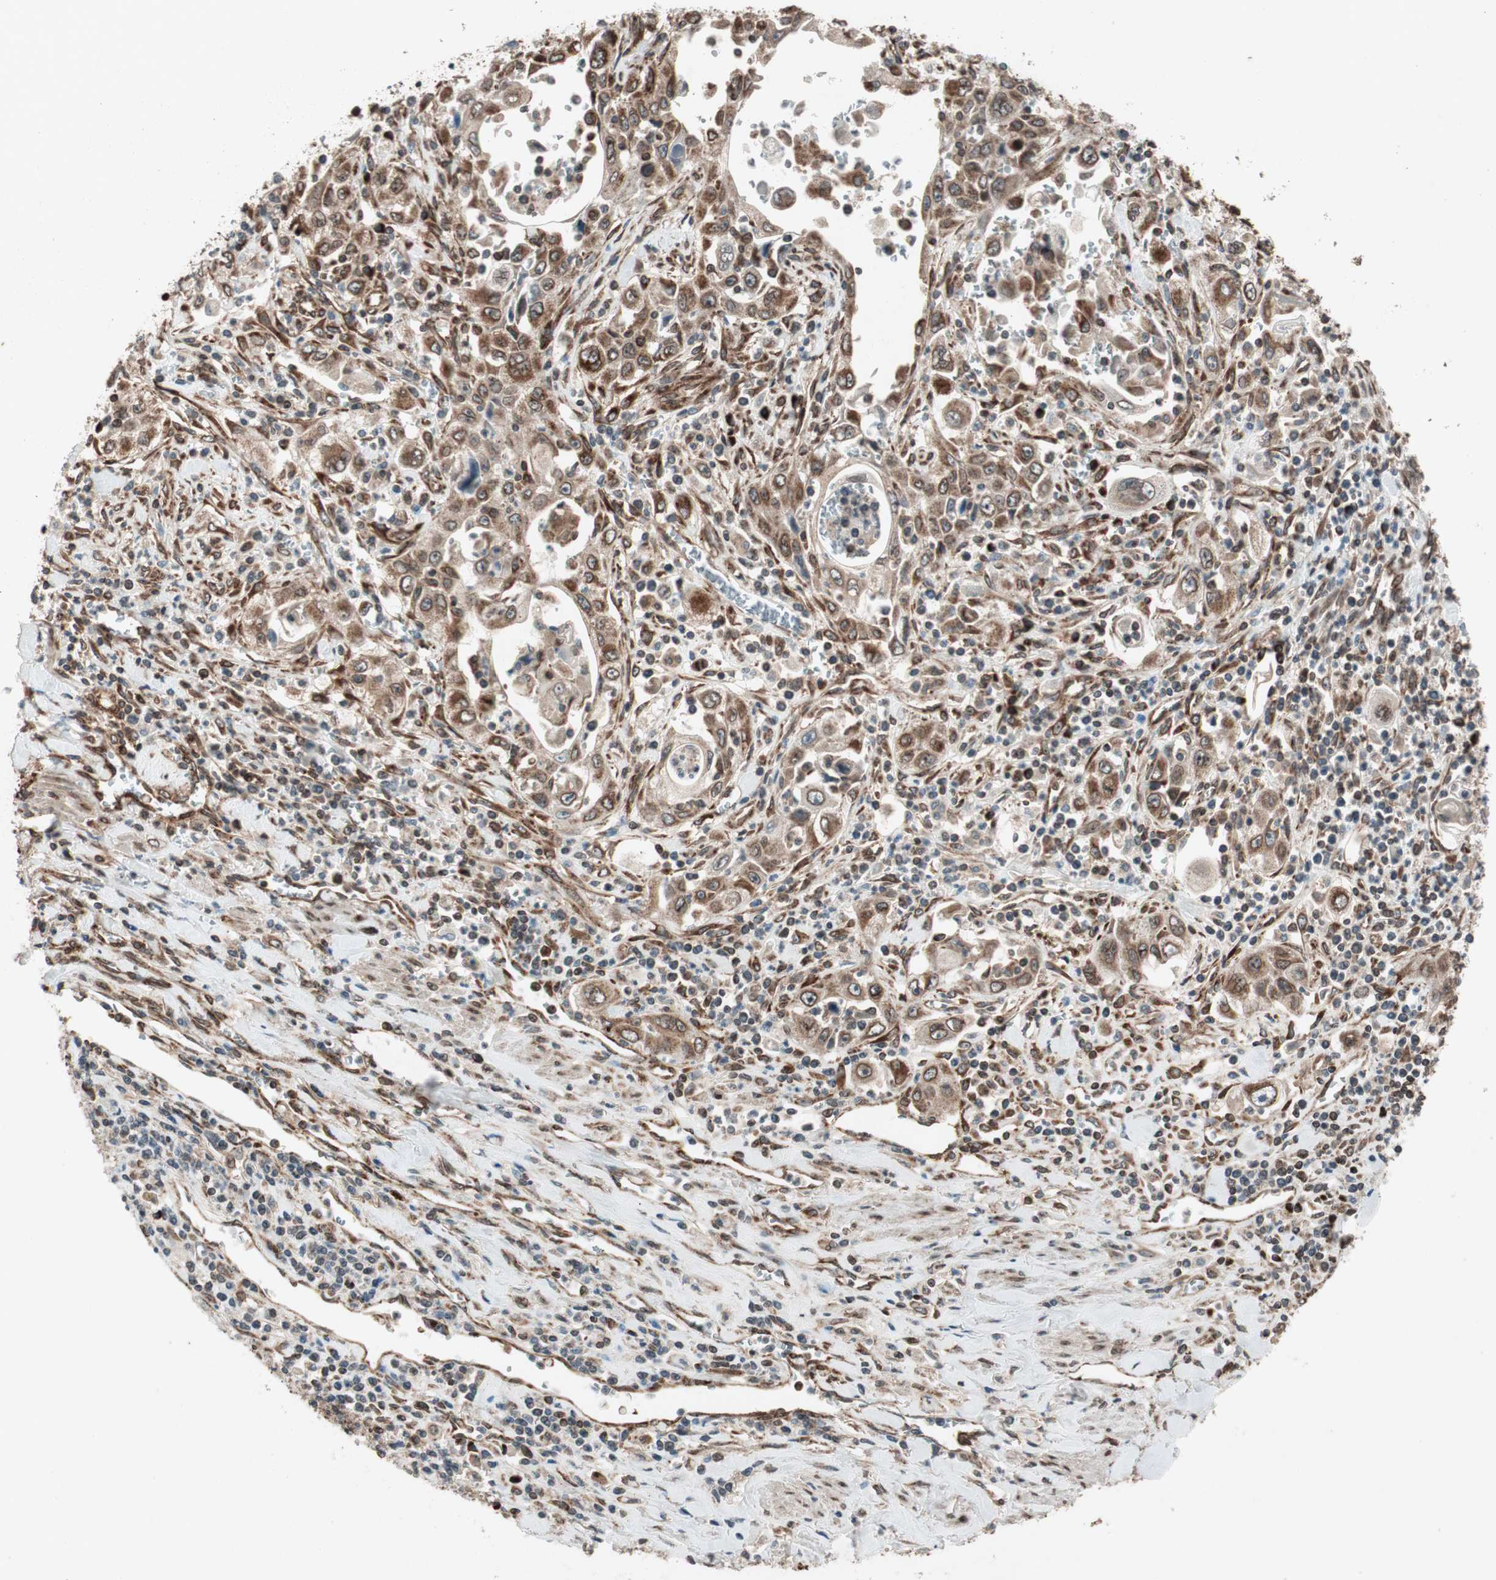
{"staining": {"intensity": "strong", "quantity": ">75%", "location": "cytoplasmic/membranous,nuclear"}, "tissue": "pancreatic cancer", "cell_type": "Tumor cells", "image_type": "cancer", "snomed": [{"axis": "morphology", "description": "Adenocarcinoma, NOS"}, {"axis": "topography", "description": "Pancreas"}], "caption": "High-power microscopy captured an immunohistochemistry (IHC) histopathology image of pancreatic adenocarcinoma, revealing strong cytoplasmic/membranous and nuclear expression in about >75% of tumor cells. (Stains: DAB (3,3'-diaminobenzidine) in brown, nuclei in blue, Microscopy: brightfield microscopy at high magnification).", "gene": "NUP62", "patient": {"sex": "male", "age": 70}}